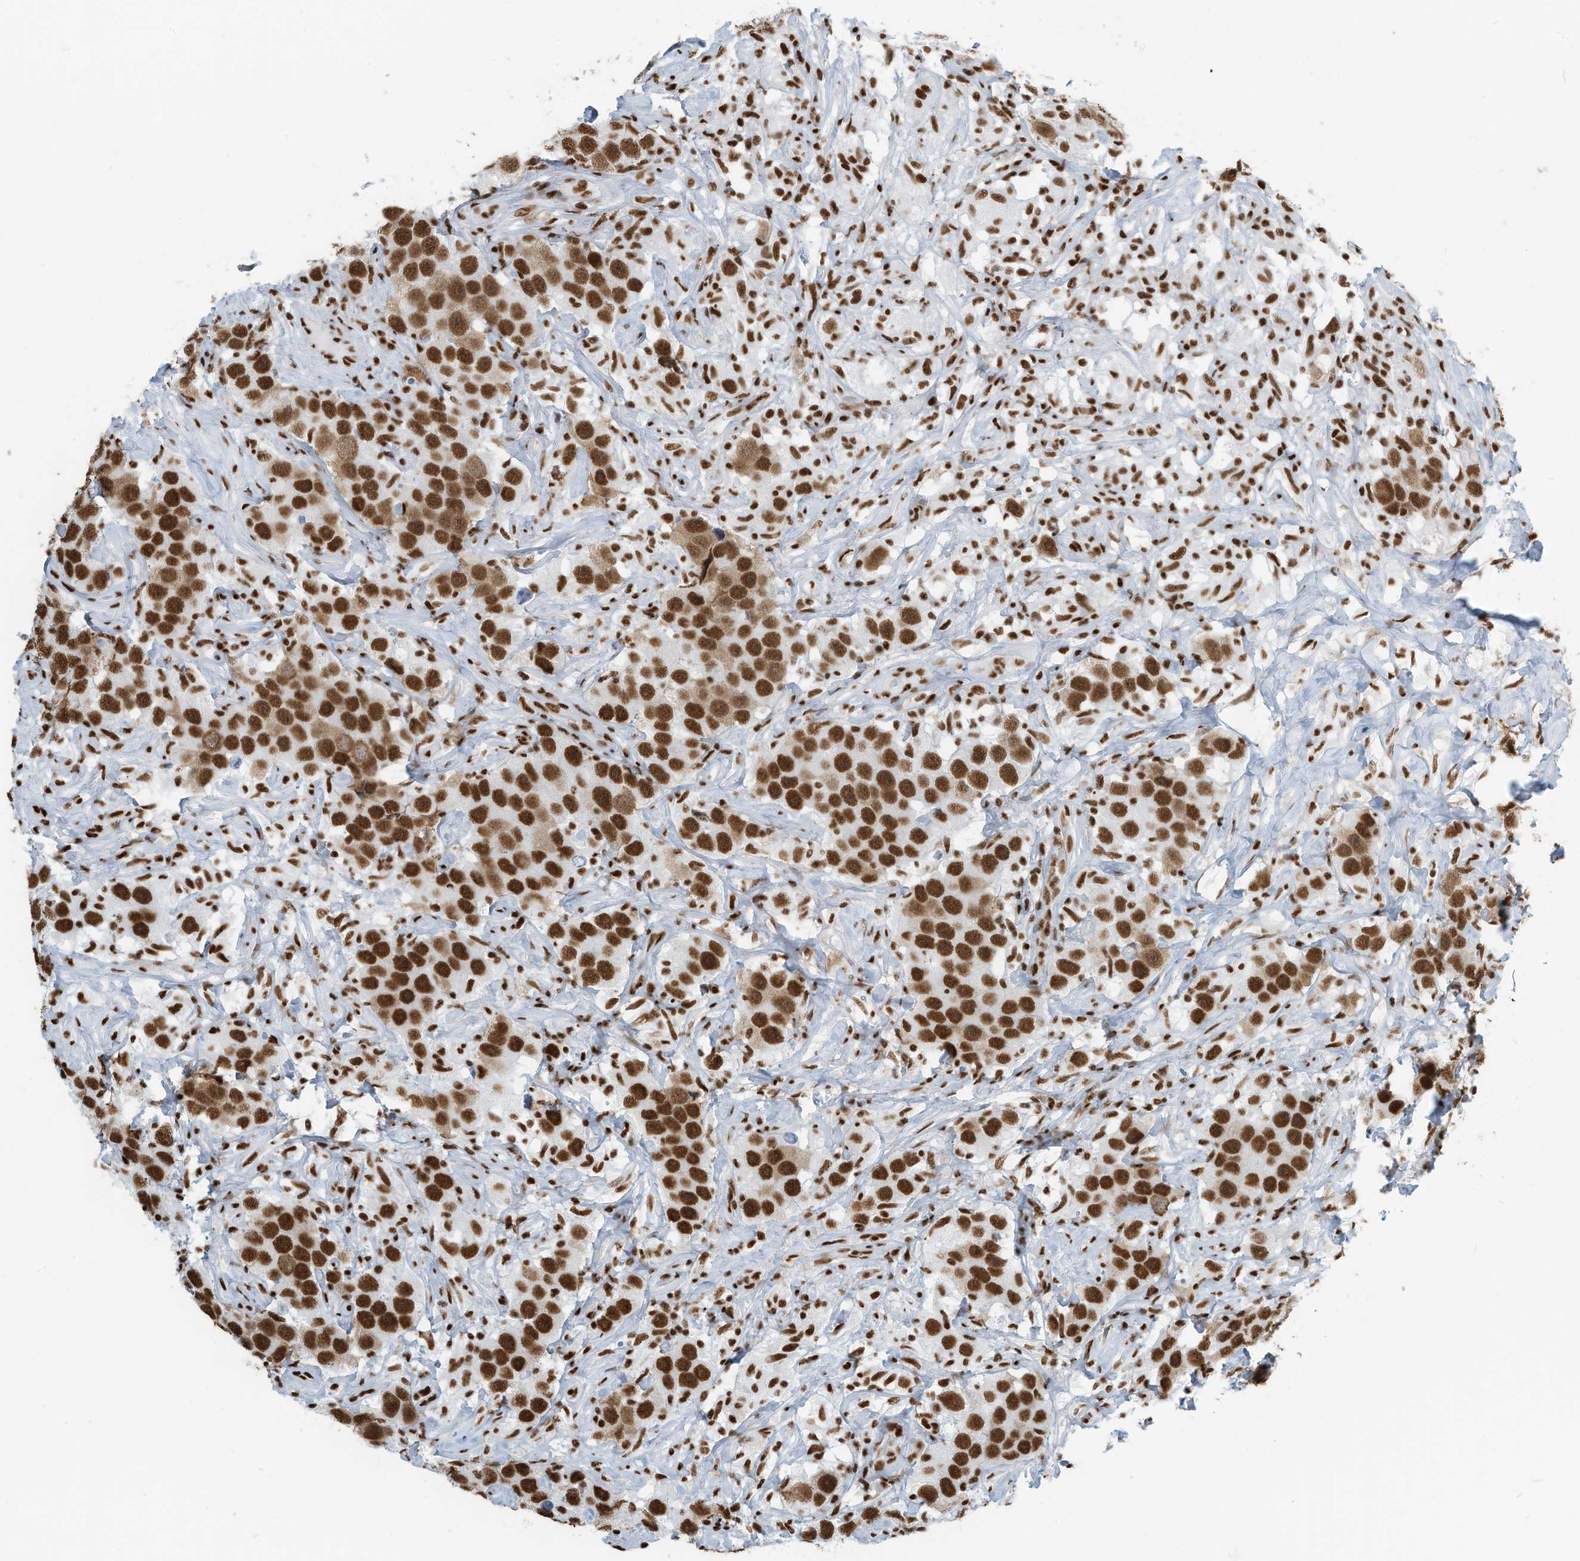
{"staining": {"intensity": "strong", "quantity": ">75%", "location": "nuclear"}, "tissue": "testis cancer", "cell_type": "Tumor cells", "image_type": "cancer", "snomed": [{"axis": "morphology", "description": "Seminoma, NOS"}, {"axis": "topography", "description": "Testis"}], "caption": "Brown immunohistochemical staining in testis cancer (seminoma) reveals strong nuclear staining in about >75% of tumor cells.", "gene": "SARNP", "patient": {"sex": "male", "age": 49}}